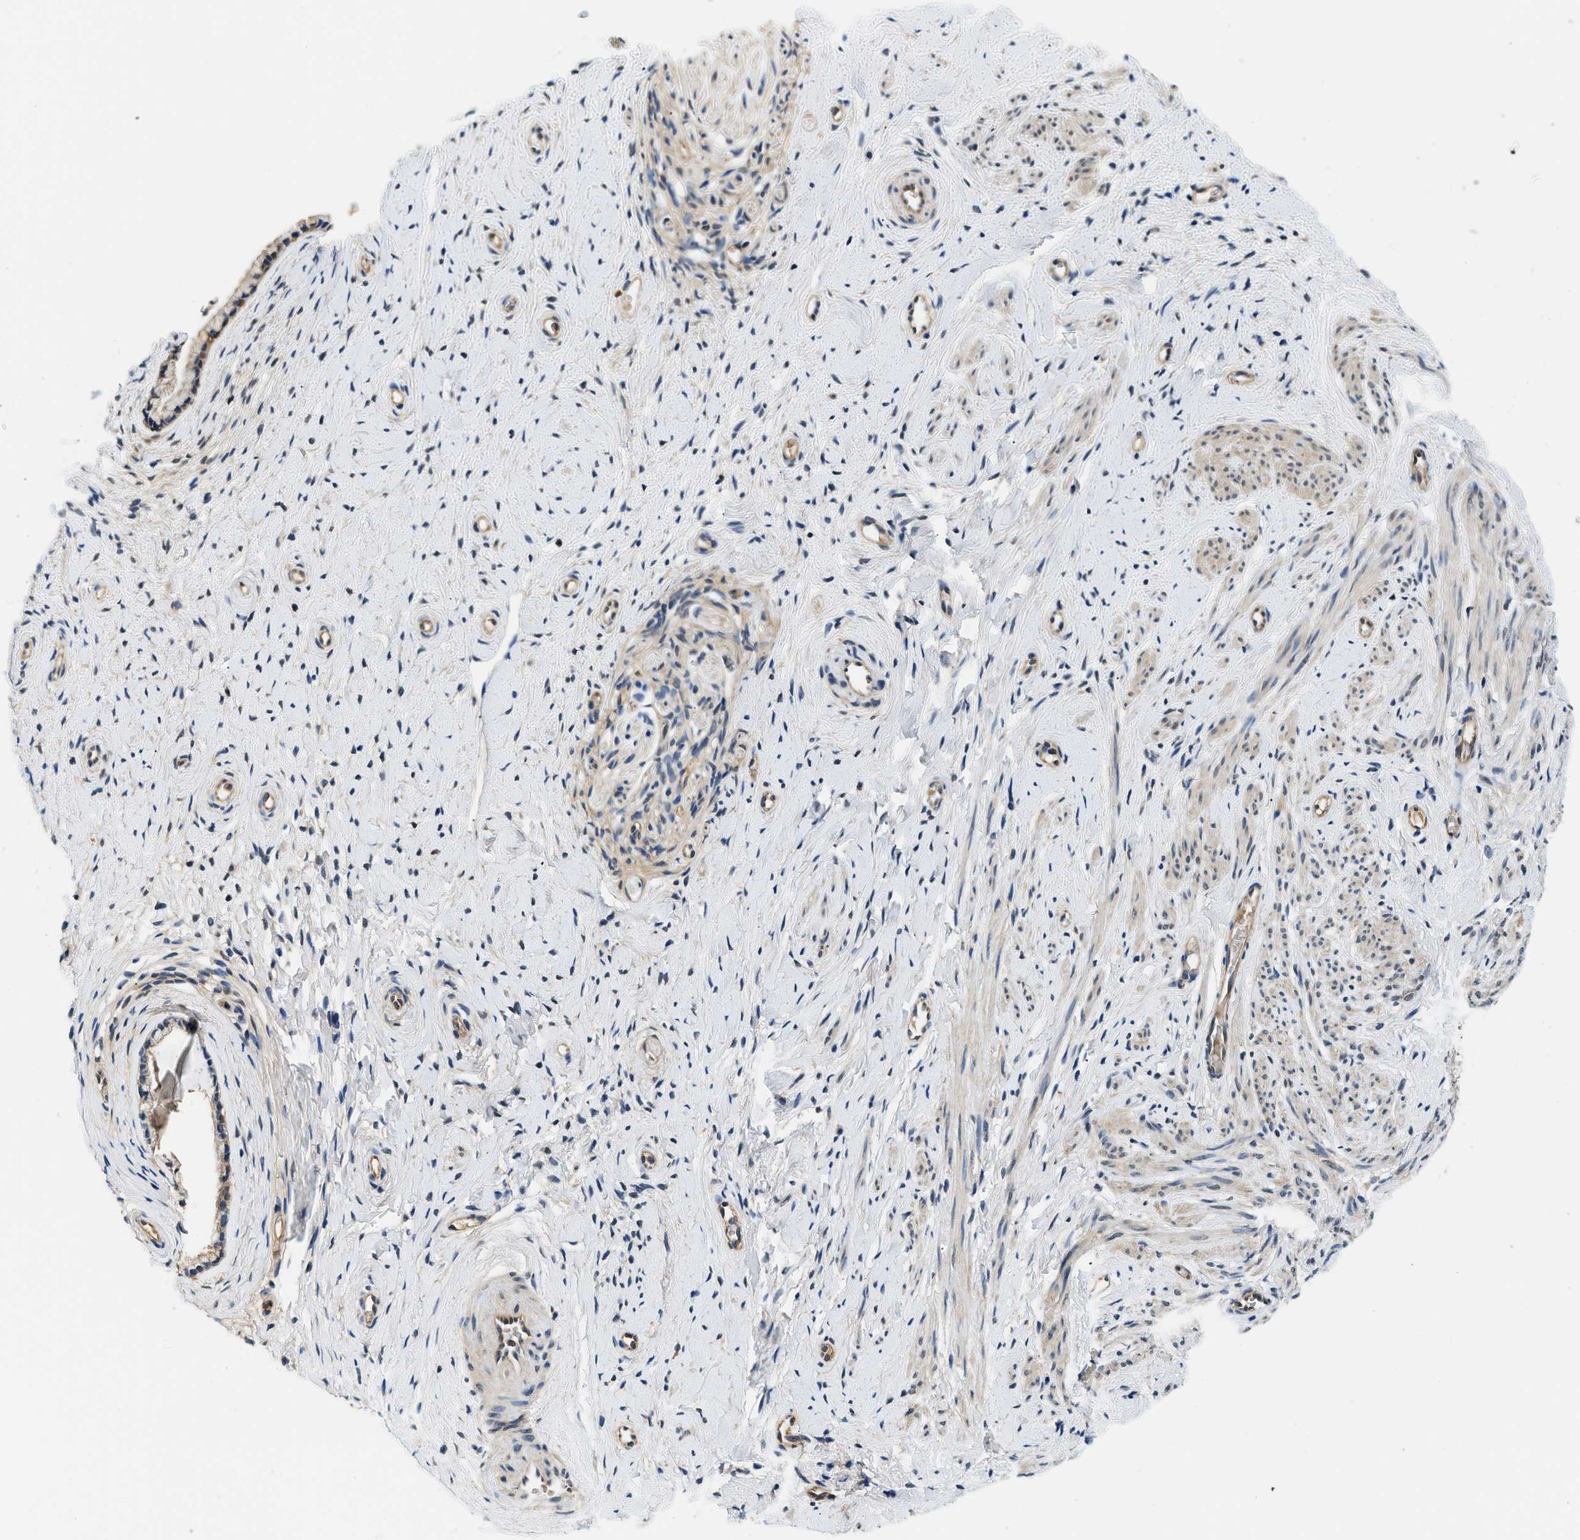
{"staining": {"intensity": "moderate", "quantity": ">75%", "location": "cytoplasmic/membranous"}, "tissue": "cervix", "cell_type": "Glandular cells", "image_type": "normal", "snomed": [{"axis": "morphology", "description": "Normal tissue, NOS"}, {"axis": "topography", "description": "Cervix"}], "caption": "There is medium levels of moderate cytoplasmic/membranous positivity in glandular cells of benign cervix, as demonstrated by immunohistochemical staining (brown color).", "gene": "BCL7C", "patient": {"sex": "female", "age": 72}}